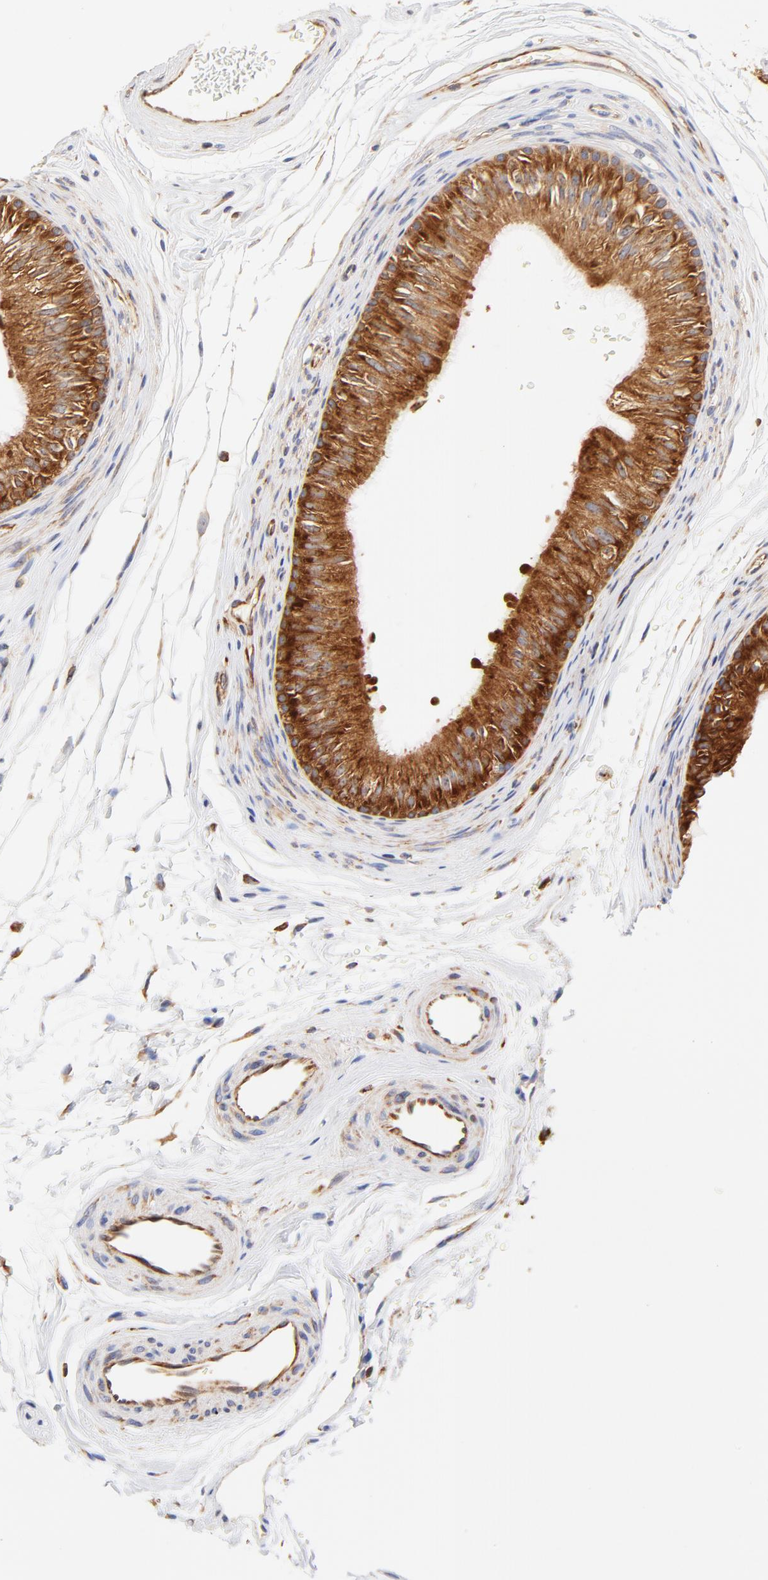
{"staining": {"intensity": "strong", "quantity": ">75%", "location": "cytoplasmic/membranous"}, "tissue": "epididymis", "cell_type": "Glandular cells", "image_type": "normal", "snomed": [{"axis": "morphology", "description": "Normal tissue, NOS"}, {"axis": "topography", "description": "Testis"}, {"axis": "topography", "description": "Epididymis"}], "caption": "A high-resolution photomicrograph shows IHC staining of benign epididymis, which shows strong cytoplasmic/membranous expression in approximately >75% of glandular cells.", "gene": "RPL27", "patient": {"sex": "male", "age": 36}}